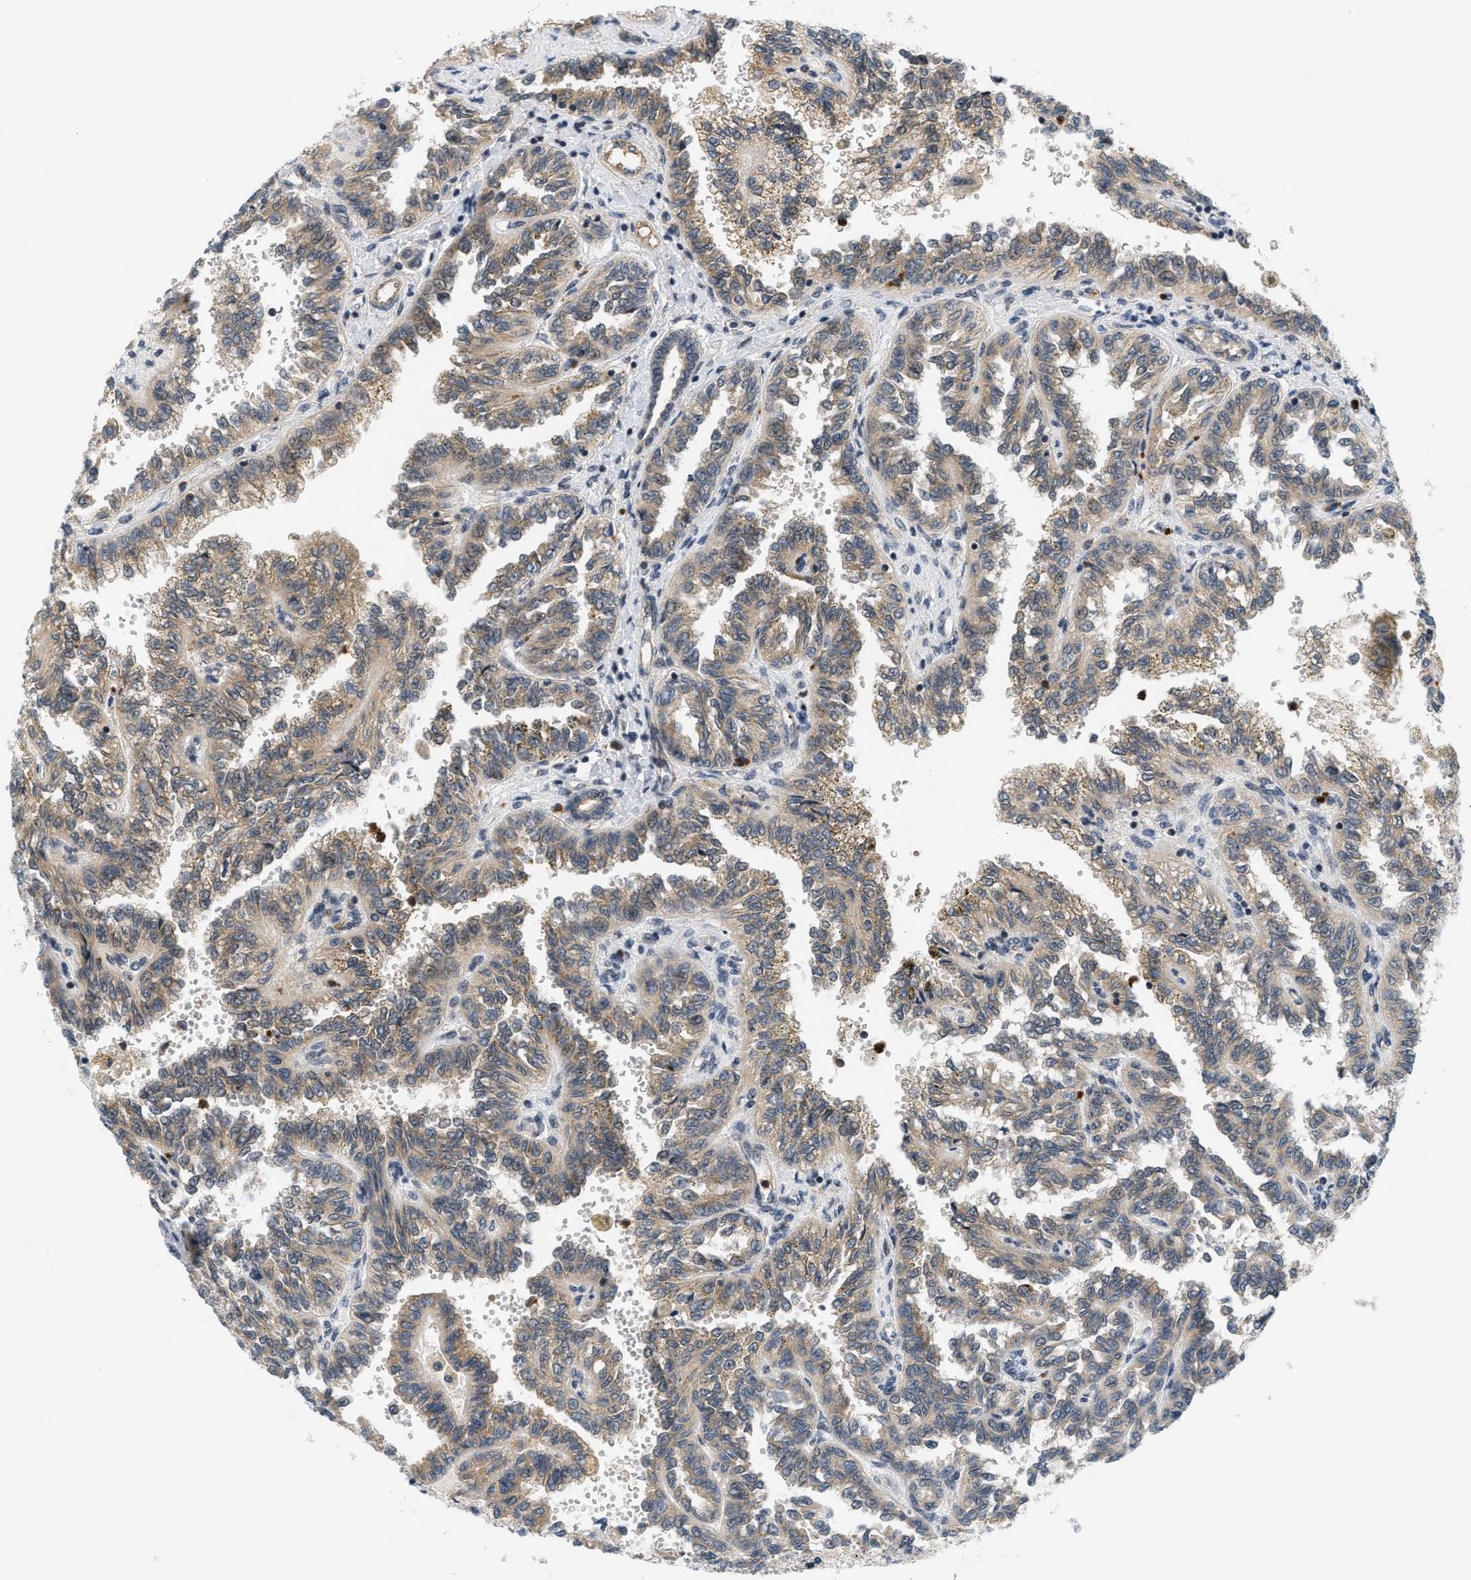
{"staining": {"intensity": "moderate", "quantity": ">75%", "location": "cytoplasmic/membranous"}, "tissue": "renal cancer", "cell_type": "Tumor cells", "image_type": "cancer", "snomed": [{"axis": "morphology", "description": "Inflammation, NOS"}, {"axis": "morphology", "description": "Adenocarcinoma, NOS"}, {"axis": "topography", "description": "Kidney"}], "caption": "Brown immunohistochemical staining in renal cancer (adenocarcinoma) reveals moderate cytoplasmic/membranous positivity in about >75% of tumor cells. Immunohistochemistry (ihc) stains the protein in brown and the nuclei are stained blue.", "gene": "KMT2A", "patient": {"sex": "male", "age": 68}}